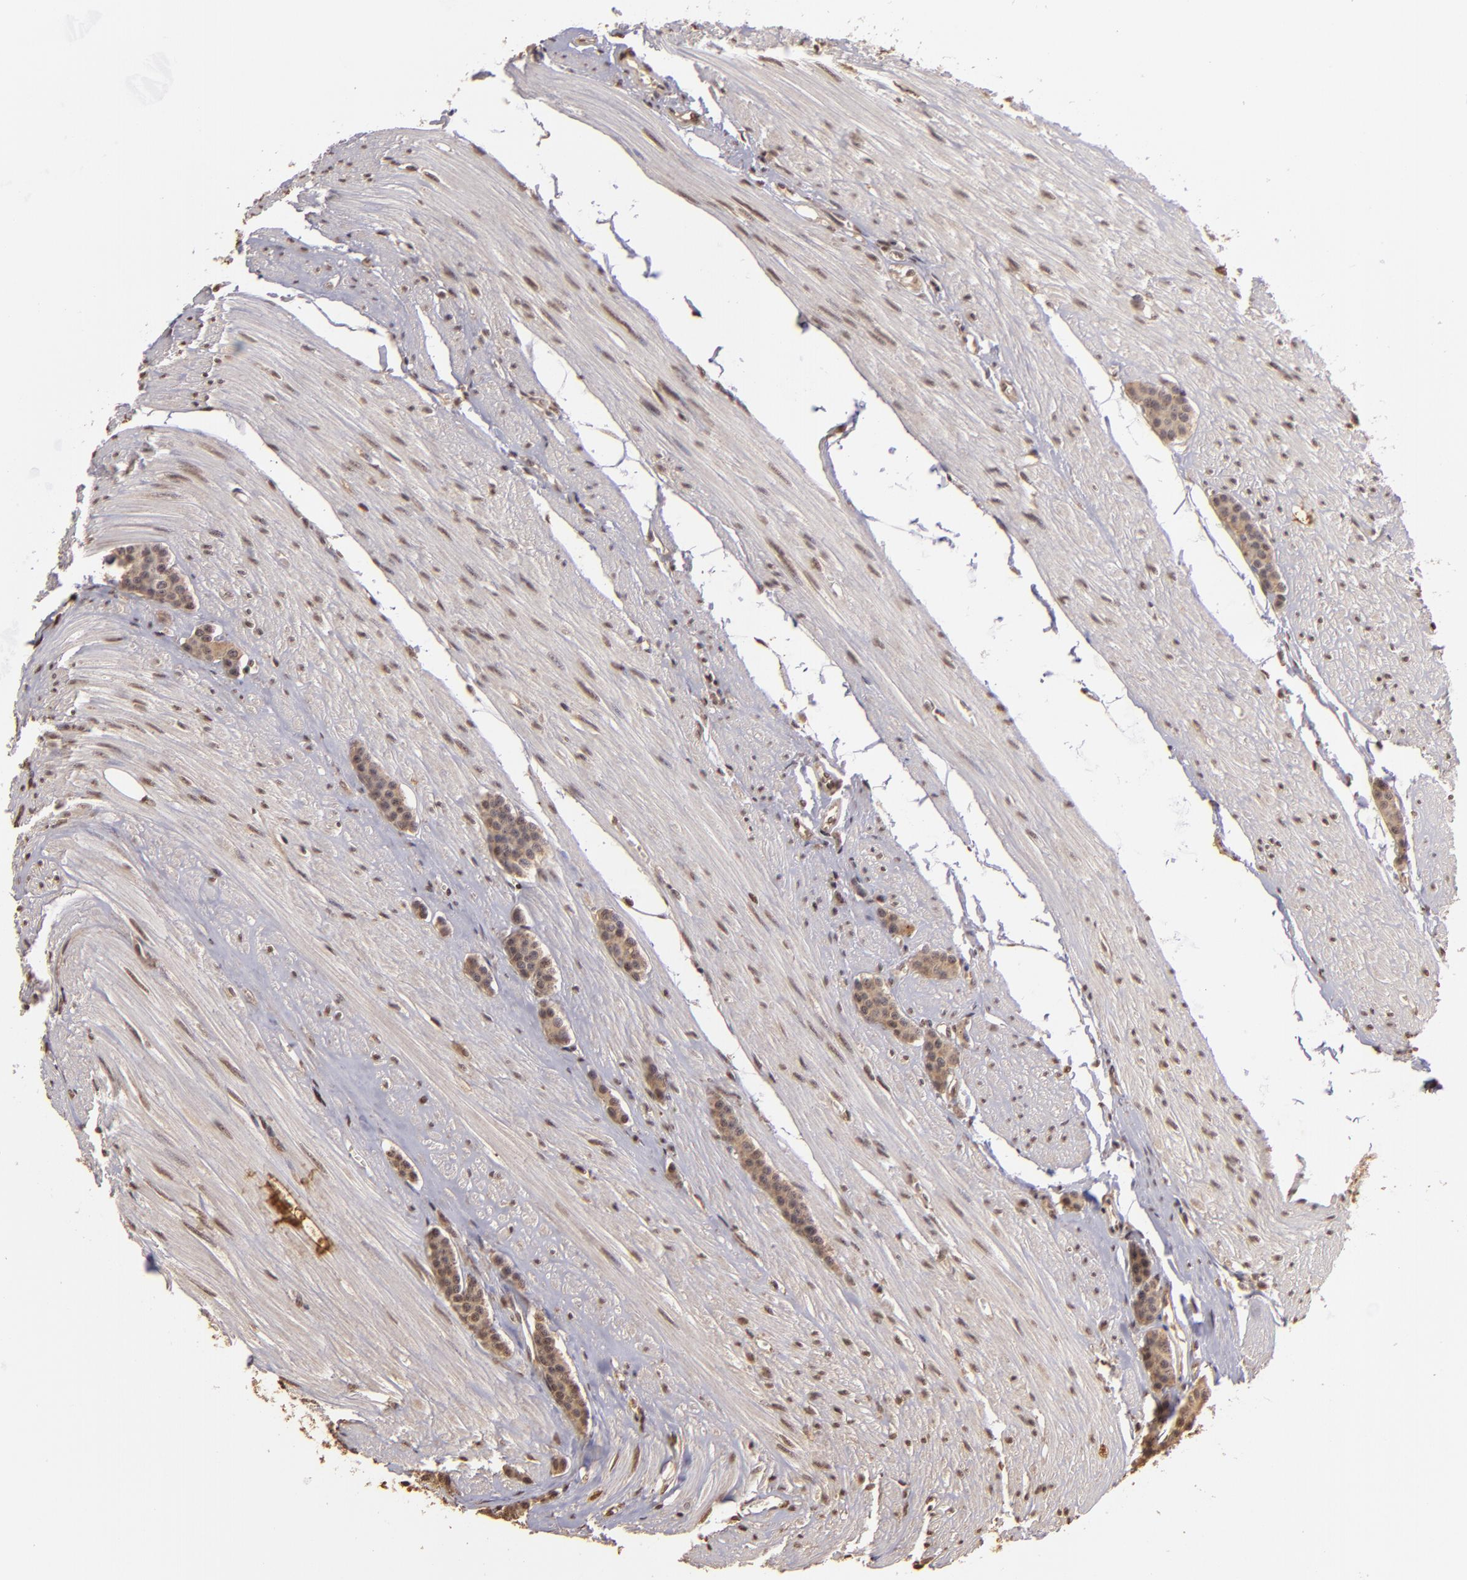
{"staining": {"intensity": "weak", "quantity": ">75%", "location": "cytoplasmic/membranous"}, "tissue": "carcinoid", "cell_type": "Tumor cells", "image_type": "cancer", "snomed": [{"axis": "morphology", "description": "Carcinoid, malignant, NOS"}, {"axis": "topography", "description": "Small intestine"}], "caption": "Immunohistochemistry staining of carcinoid, which exhibits low levels of weak cytoplasmic/membranous positivity in about >75% of tumor cells indicating weak cytoplasmic/membranous protein positivity. The staining was performed using DAB (brown) for protein detection and nuclei were counterstained in hematoxylin (blue).", "gene": "ARPC2", "patient": {"sex": "male", "age": 60}}